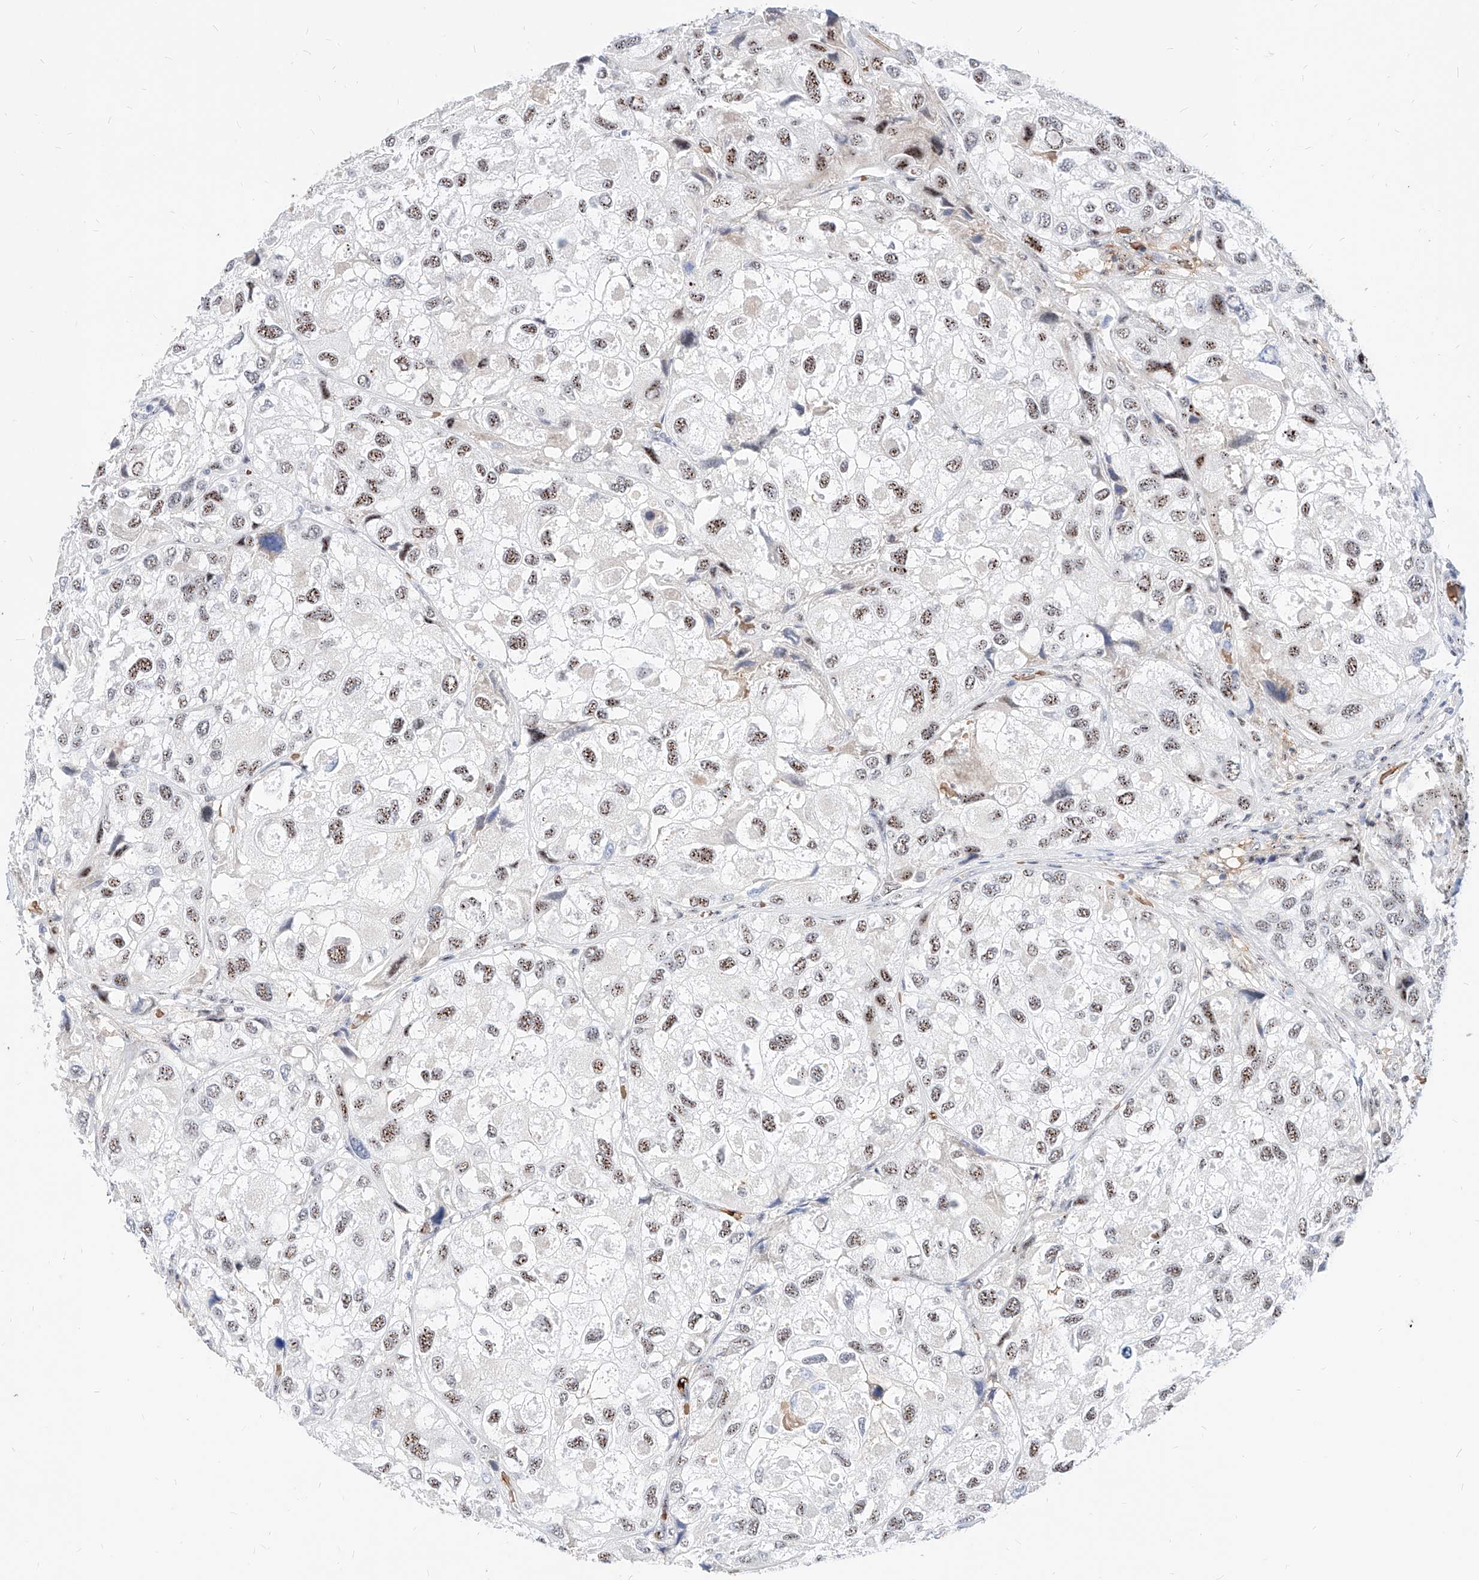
{"staining": {"intensity": "moderate", "quantity": ">75%", "location": "nuclear"}, "tissue": "urothelial cancer", "cell_type": "Tumor cells", "image_type": "cancer", "snomed": [{"axis": "morphology", "description": "Urothelial carcinoma, High grade"}, {"axis": "topography", "description": "Urinary bladder"}], "caption": "Brown immunohistochemical staining in human urothelial cancer displays moderate nuclear positivity in about >75% of tumor cells.", "gene": "ZFP42", "patient": {"sex": "female", "age": 64}}